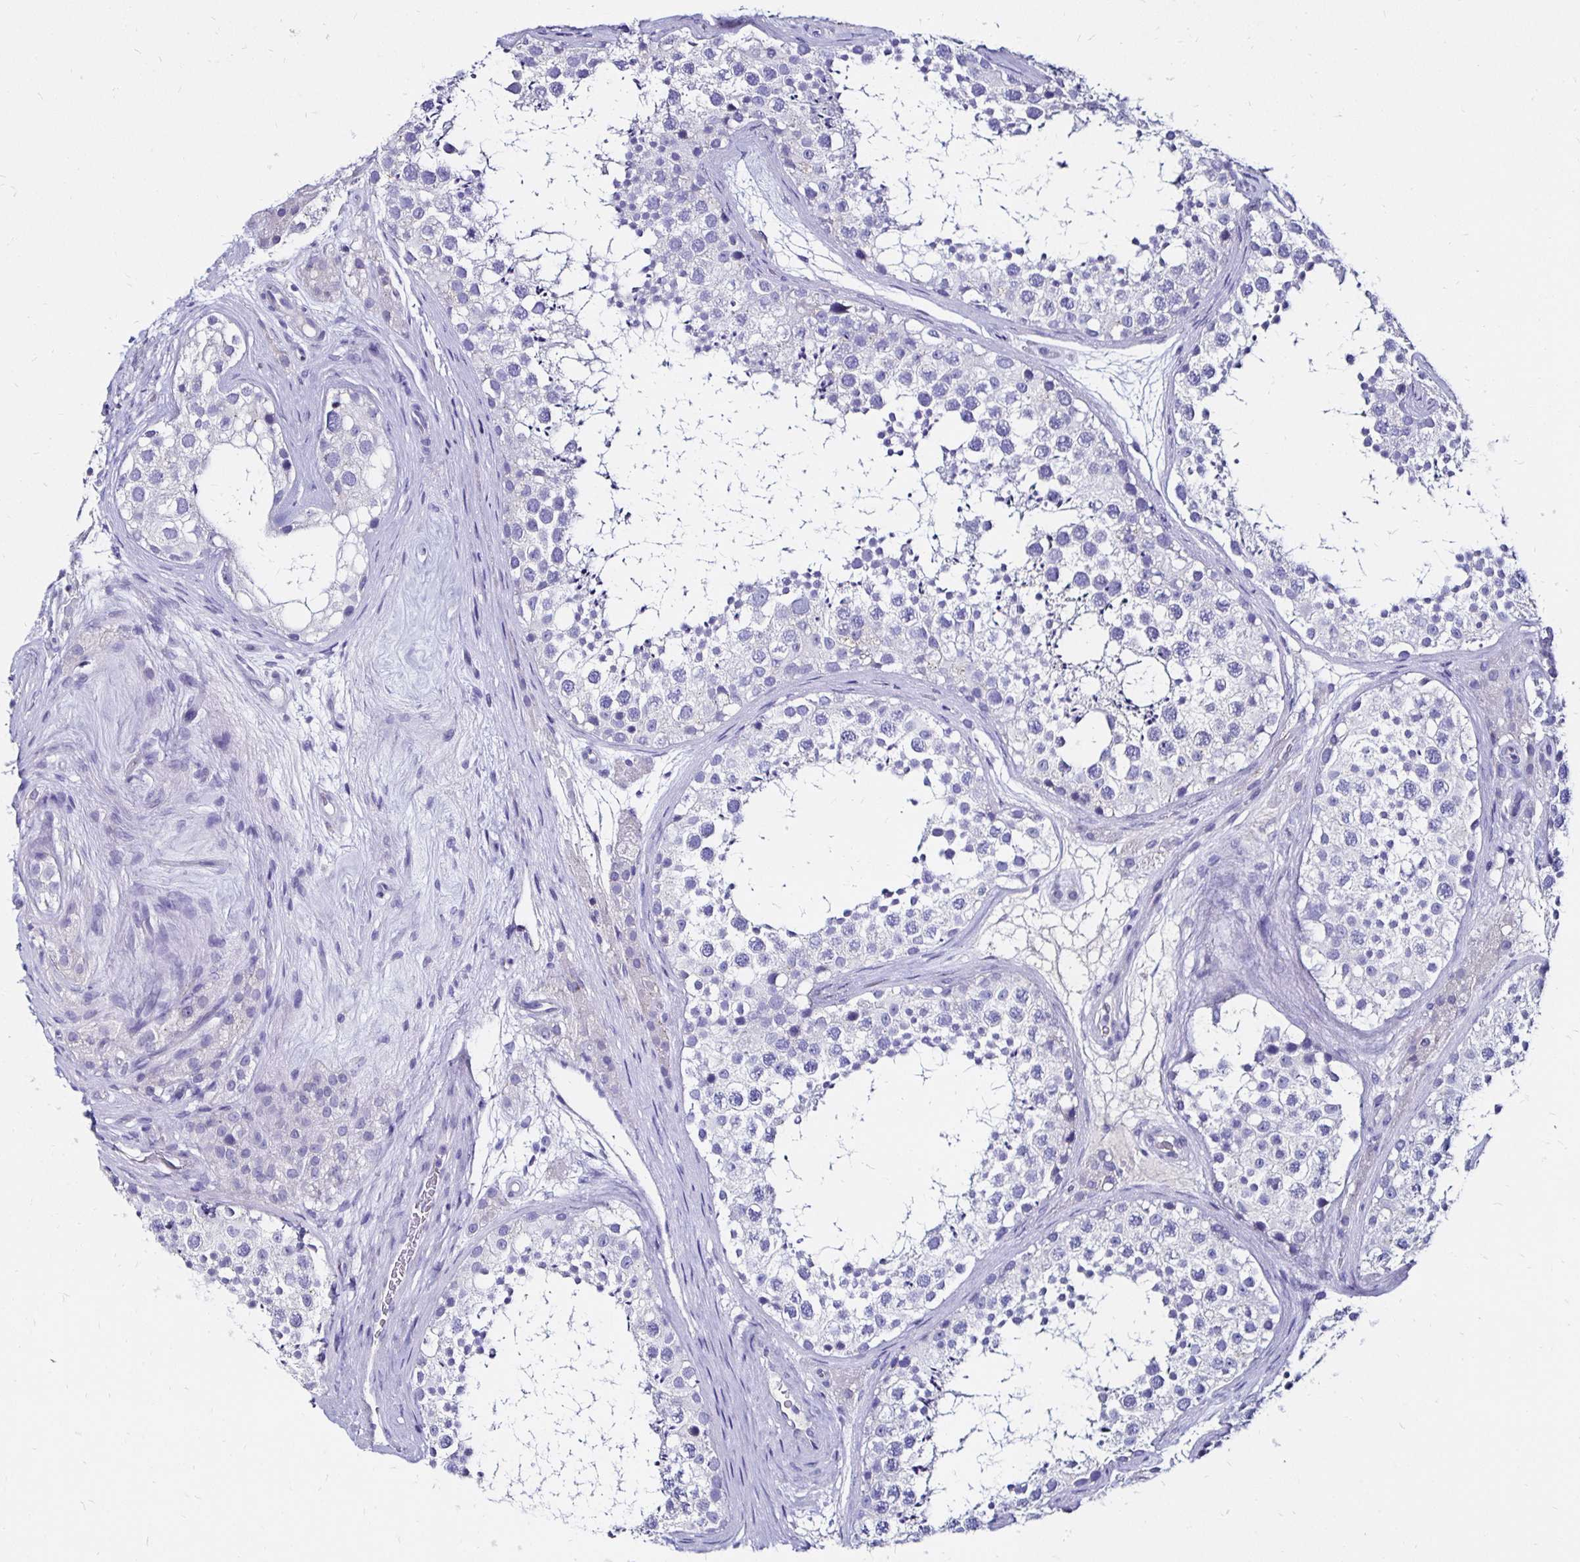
{"staining": {"intensity": "negative", "quantity": "none", "location": "none"}, "tissue": "testis", "cell_type": "Cells in seminiferous ducts", "image_type": "normal", "snomed": [{"axis": "morphology", "description": "Normal tissue, NOS"}, {"axis": "topography", "description": "Testis"}], "caption": "An immunohistochemistry (IHC) micrograph of unremarkable testis is shown. There is no staining in cells in seminiferous ducts of testis. (IHC, brightfield microscopy, high magnification).", "gene": "KCNT1", "patient": {"sex": "male", "age": 41}}